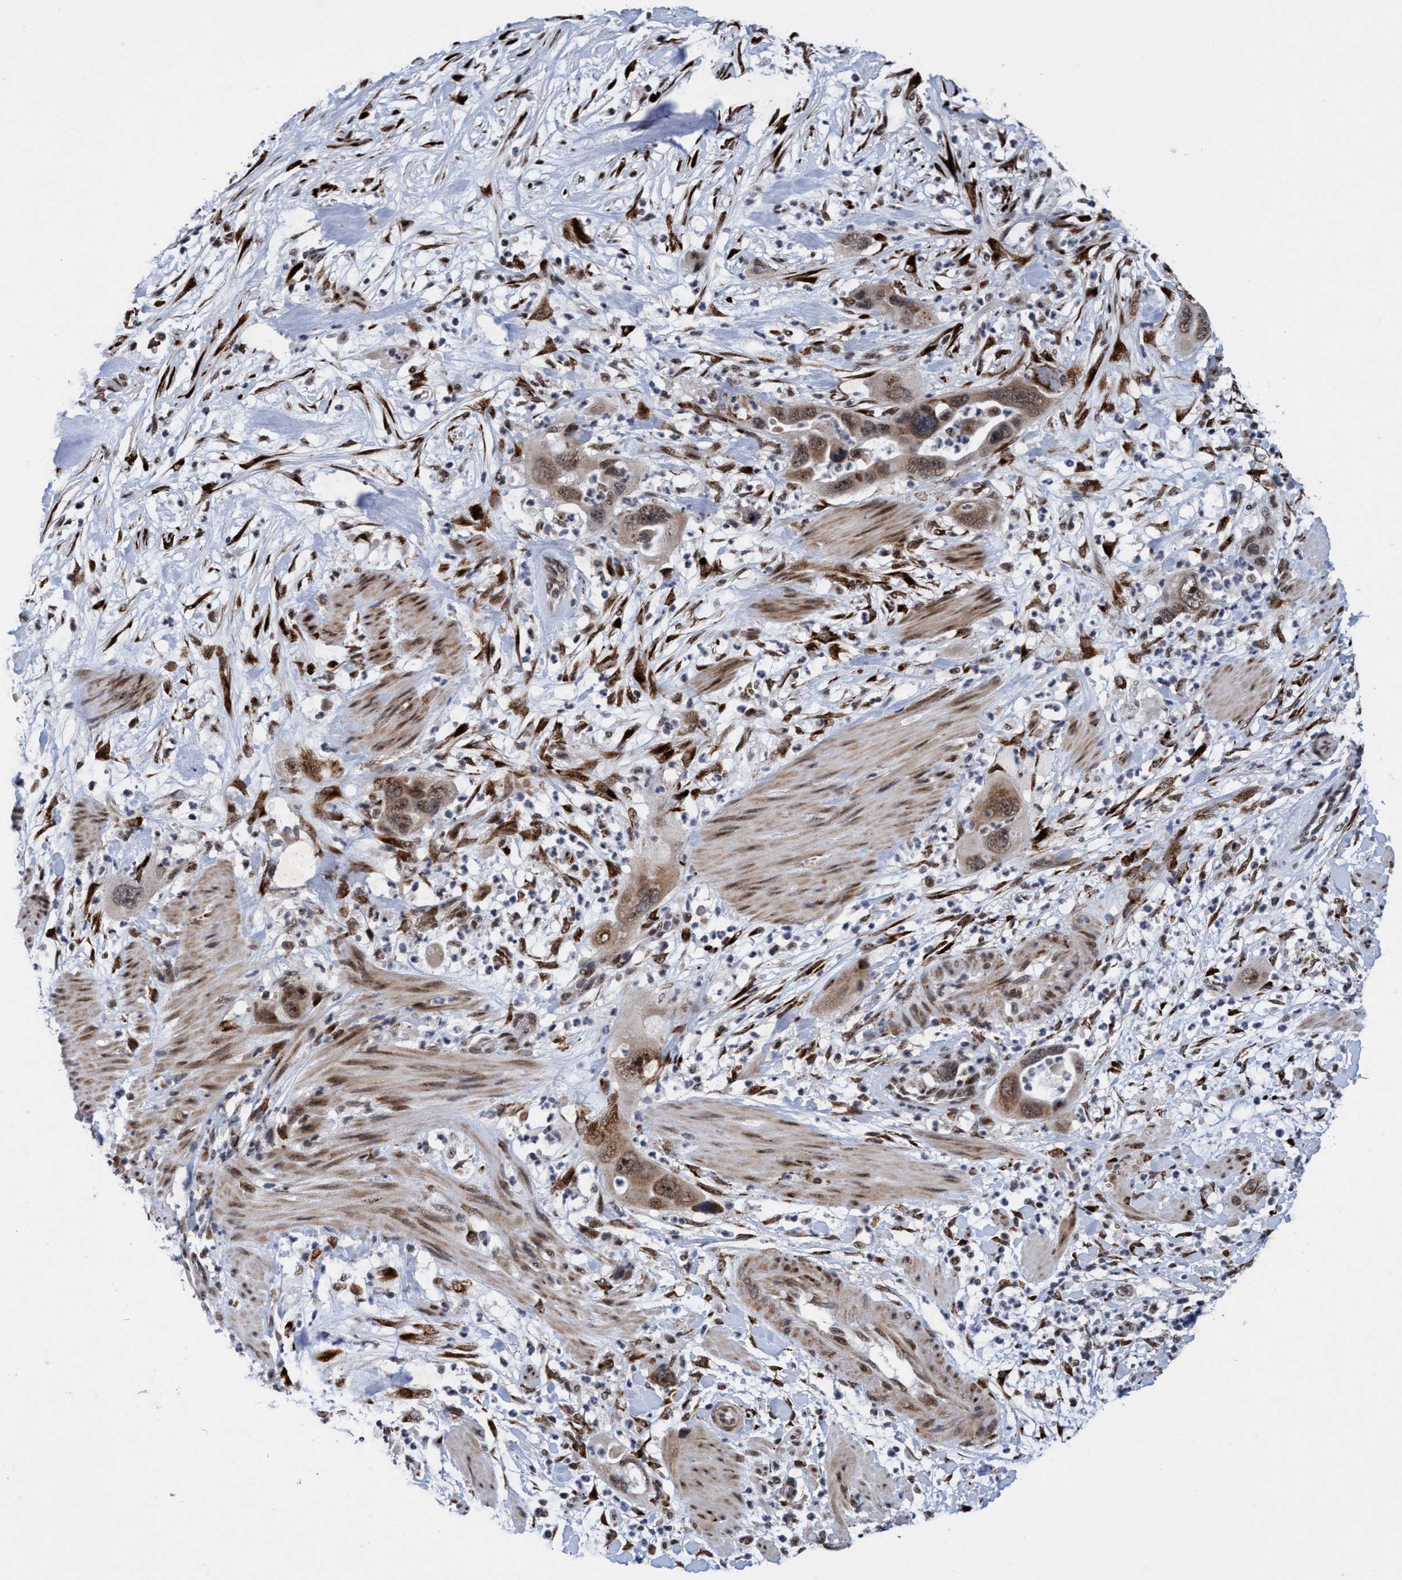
{"staining": {"intensity": "moderate", "quantity": ">75%", "location": "cytoplasmic/membranous,nuclear"}, "tissue": "pancreatic cancer", "cell_type": "Tumor cells", "image_type": "cancer", "snomed": [{"axis": "morphology", "description": "Adenocarcinoma, NOS"}, {"axis": "topography", "description": "Pancreas"}], "caption": "Protein expression analysis of human pancreatic cancer (adenocarcinoma) reveals moderate cytoplasmic/membranous and nuclear staining in approximately >75% of tumor cells.", "gene": "GLT6D1", "patient": {"sex": "female", "age": 71}}